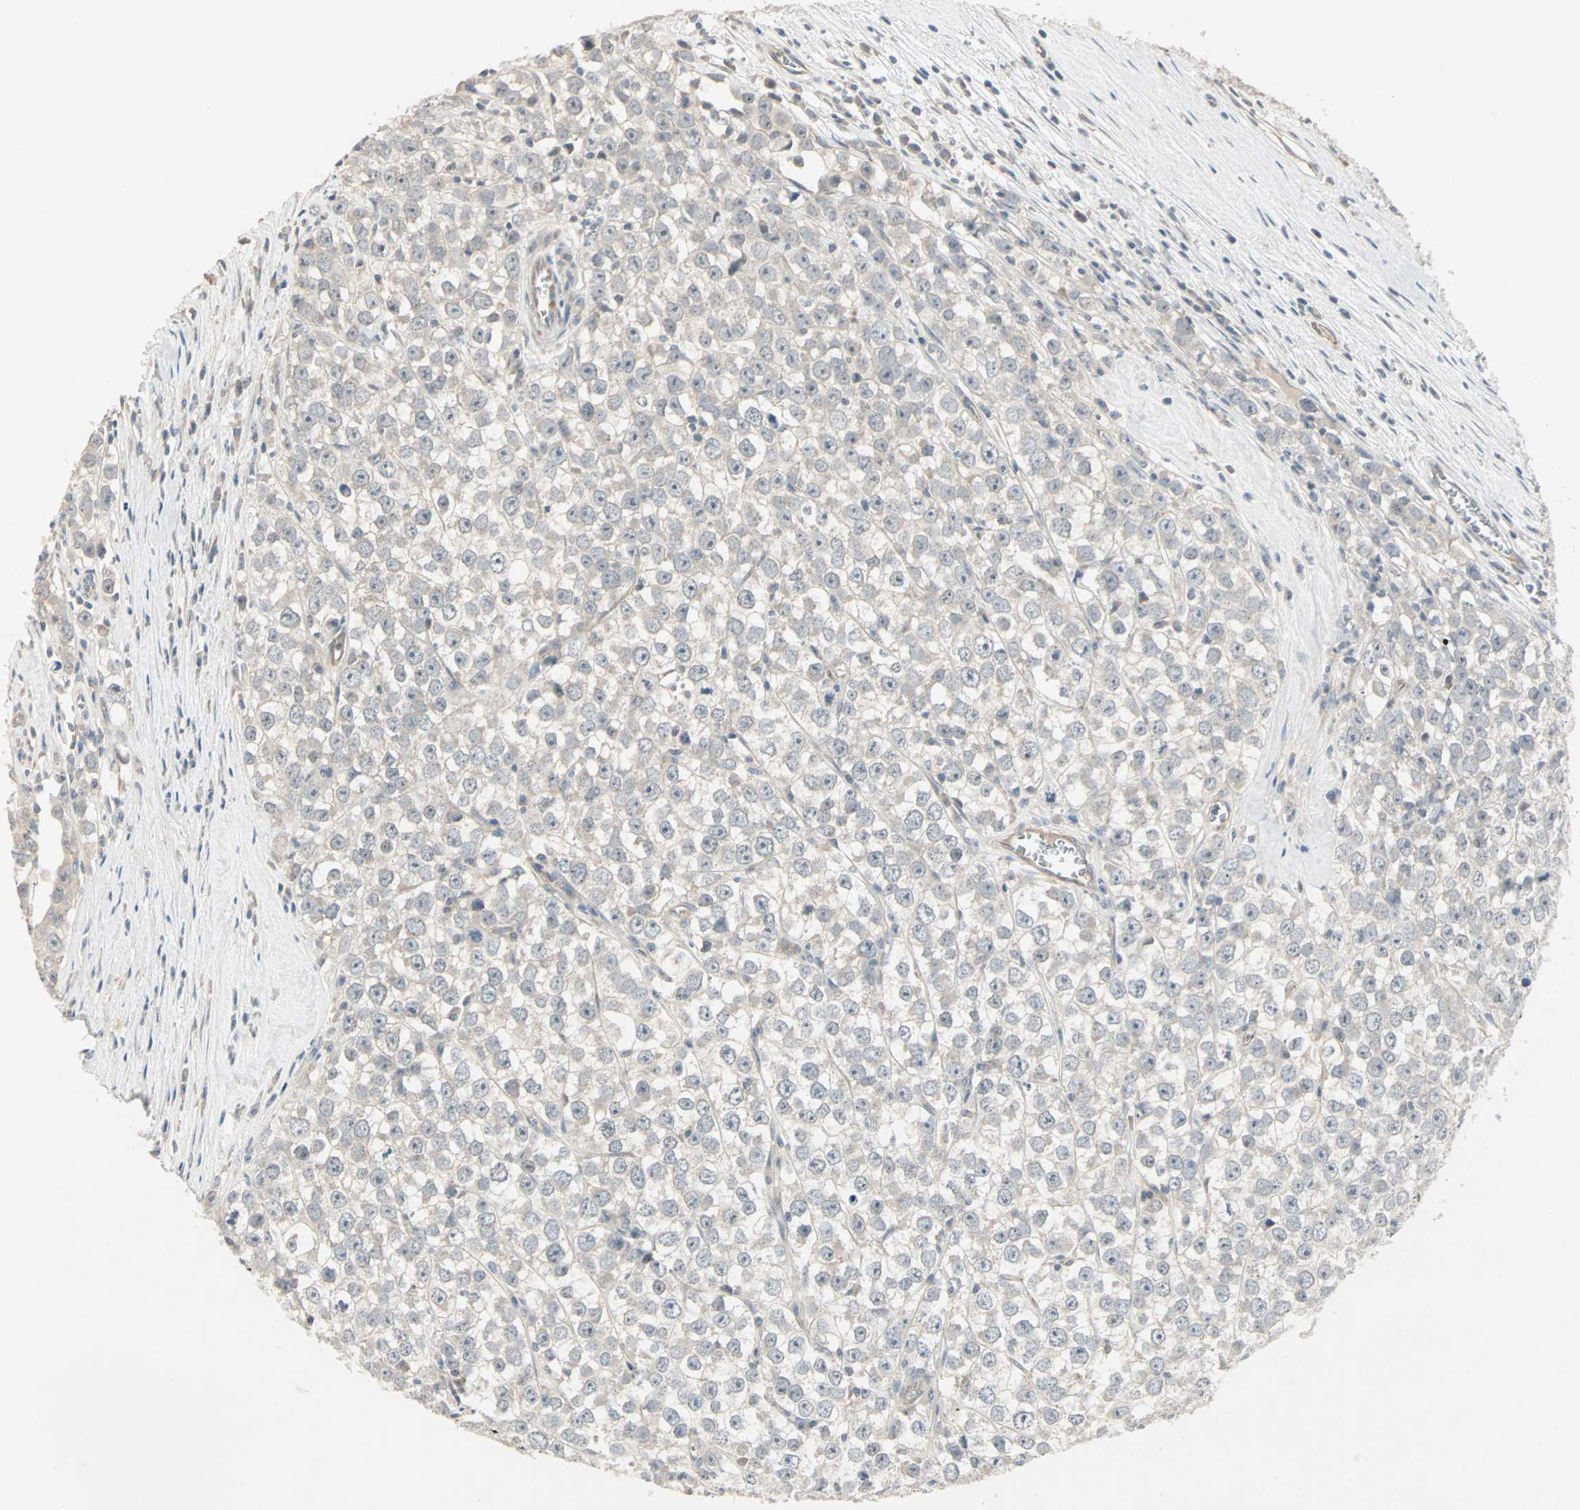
{"staining": {"intensity": "weak", "quantity": "25%-75%", "location": "cytoplasmic/membranous"}, "tissue": "testis cancer", "cell_type": "Tumor cells", "image_type": "cancer", "snomed": [{"axis": "morphology", "description": "Seminoma, NOS"}, {"axis": "morphology", "description": "Carcinoma, Embryonal, NOS"}, {"axis": "topography", "description": "Testis"}], "caption": "A histopathology image of human testis seminoma stained for a protein exhibits weak cytoplasmic/membranous brown staining in tumor cells. Nuclei are stained in blue.", "gene": "ZFP36", "patient": {"sex": "male", "age": 52}}